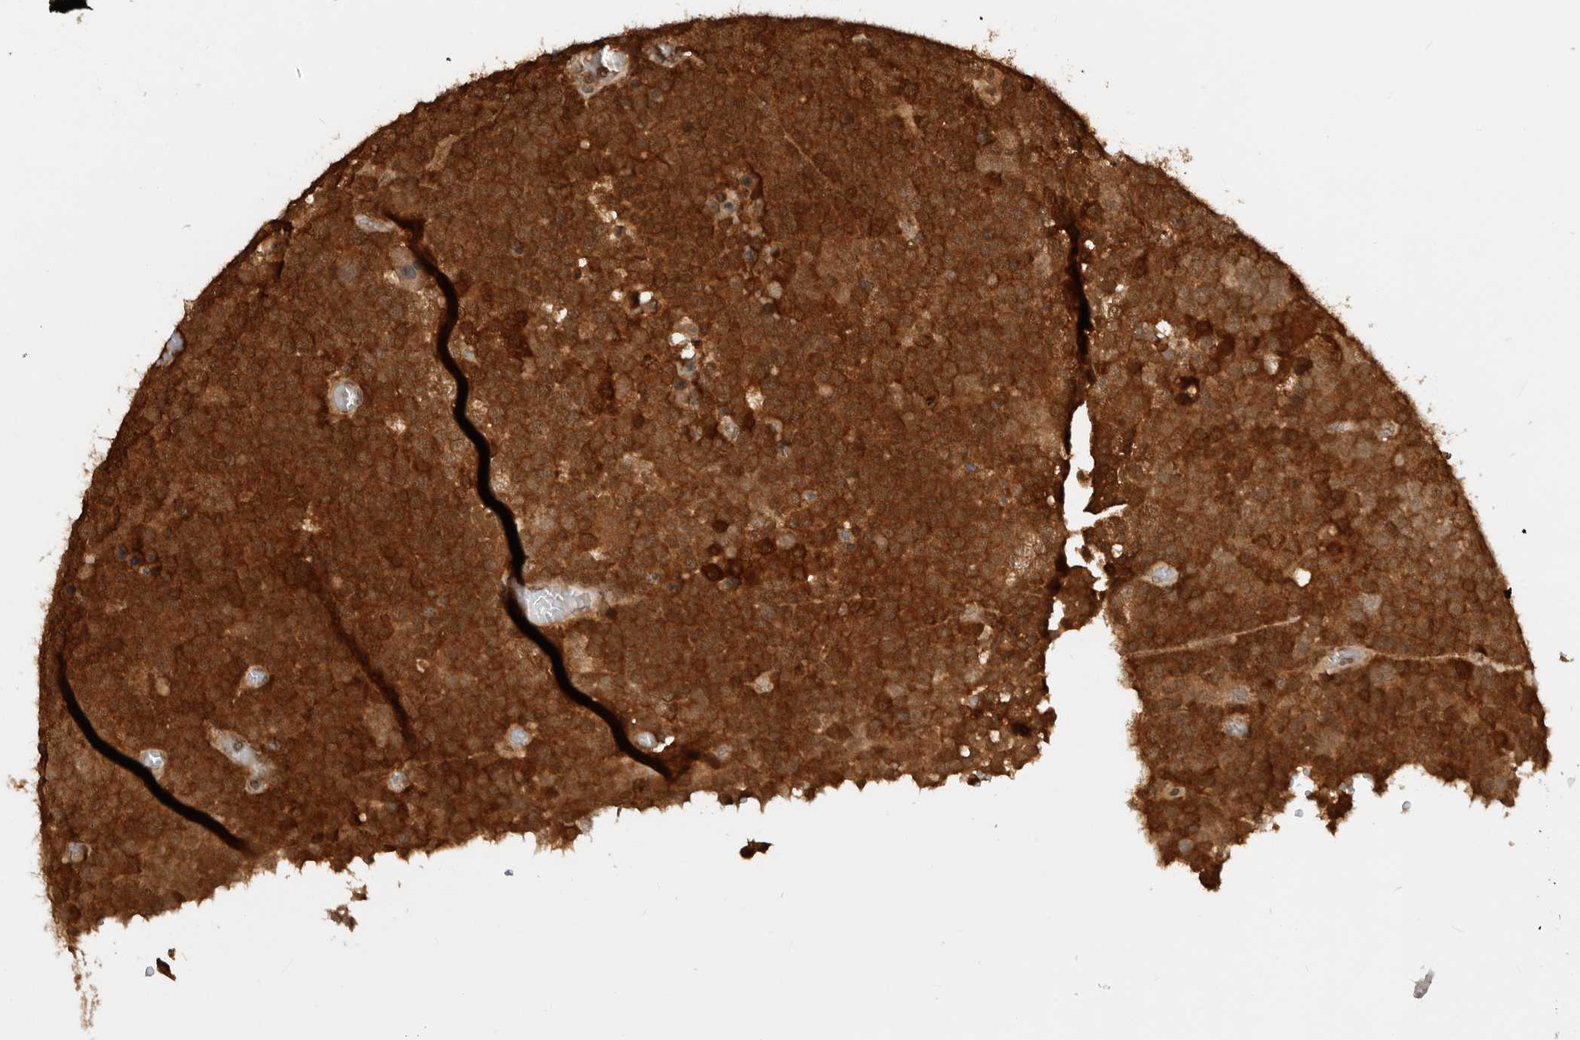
{"staining": {"intensity": "strong", "quantity": ">75%", "location": "cytoplasmic/membranous"}, "tissue": "testis cancer", "cell_type": "Tumor cells", "image_type": "cancer", "snomed": [{"axis": "morphology", "description": "Seminoma, NOS"}, {"axis": "topography", "description": "Testis"}], "caption": "DAB immunohistochemical staining of testis seminoma displays strong cytoplasmic/membranous protein positivity in approximately >75% of tumor cells. (DAB (3,3'-diaminobenzidine) IHC, brown staining for protein, blue staining for nuclei).", "gene": "ADPRS", "patient": {"sex": "male", "age": 71}}